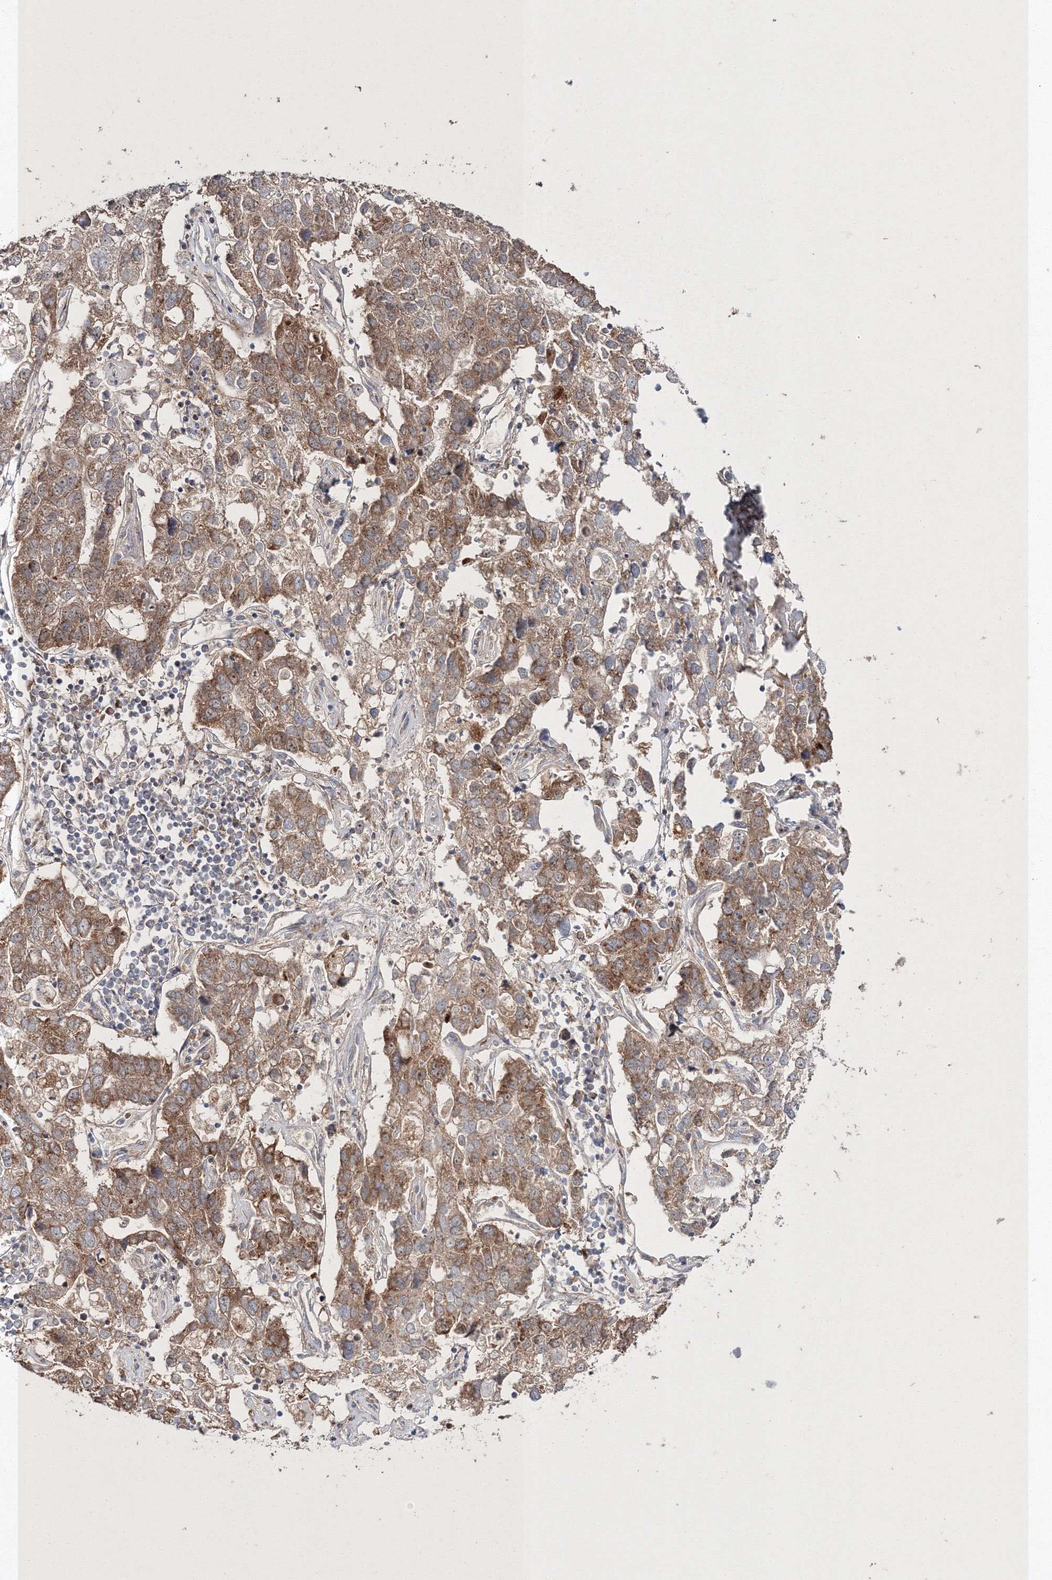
{"staining": {"intensity": "moderate", "quantity": ">75%", "location": "cytoplasmic/membranous"}, "tissue": "pancreatic cancer", "cell_type": "Tumor cells", "image_type": "cancer", "snomed": [{"axis": "morphology", "description": "Adenocarcinoma, NOS"}, {"axis": "topography", "description": "Pancreas"}], "caption": "DAB immunohistochemical staining of human adenocarcinoma (pancreatic) displays moderate cytoplasmic/membranous protein staining in approximately >75% of tumor cells.", "gene": "DDO", "patient": {"sex": "female", "age": 61}}